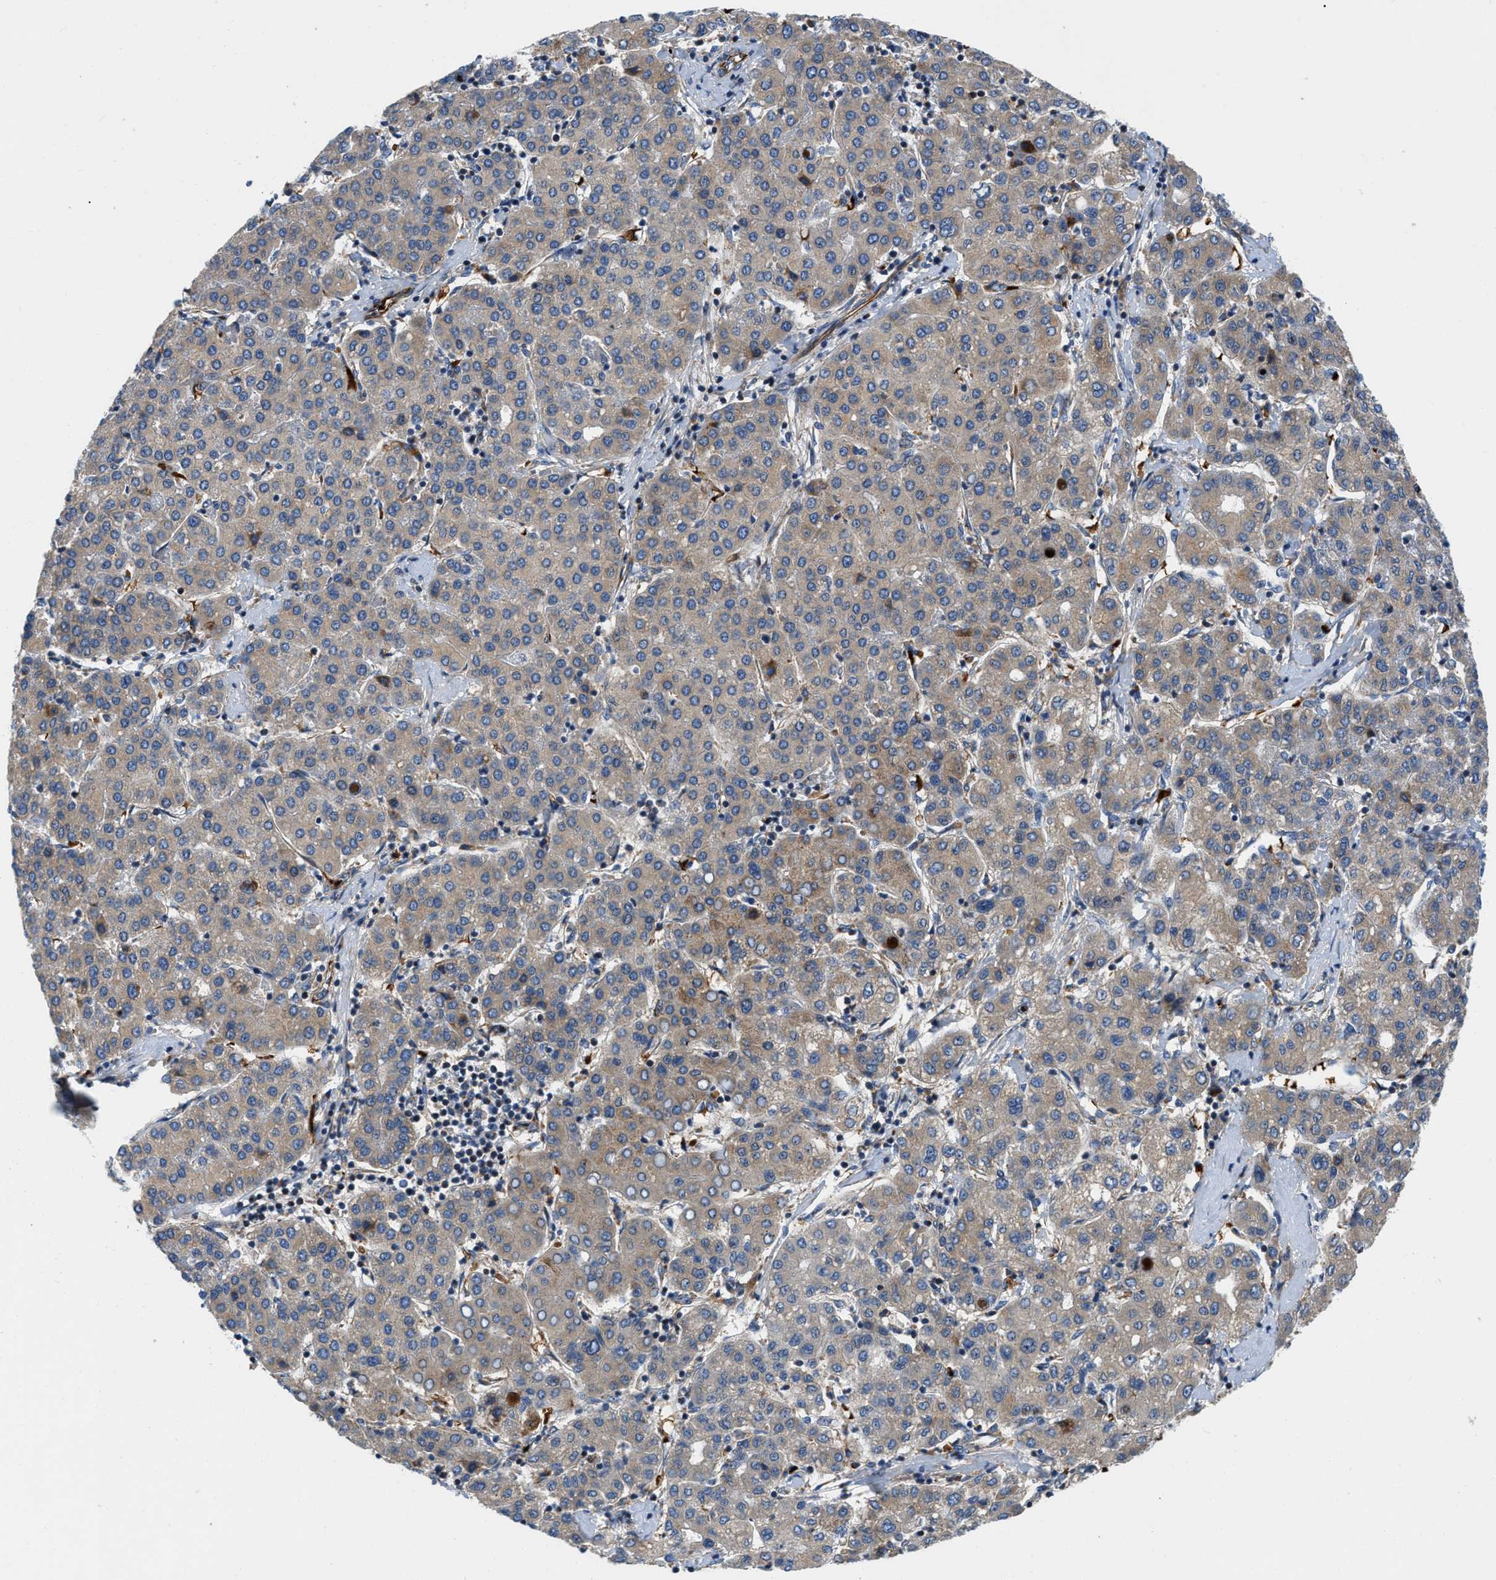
{"staining": {"intensity": "weak", "quantity": "25%-75%", "location": "cytoplasmic/membranous"}, "tissue": "liver cancer", "cell_type": "Tumor cells", "image_type": "cancer", "snomed": [{"axis": "morphology", "description": "Carcinoma, Hepatocellular, NOS"}, {"axis": "topography", "description": "Liver"}], "caption": "Hepatocellular carcinoma (liver) was stained to show a protein in brown. There is low levels of weak cytoplasmic/membranous positivity in approximately 25%-75% of tumor cells.", "gene": "ZNF831", "patient": {"sex": "male", "age": 65}}